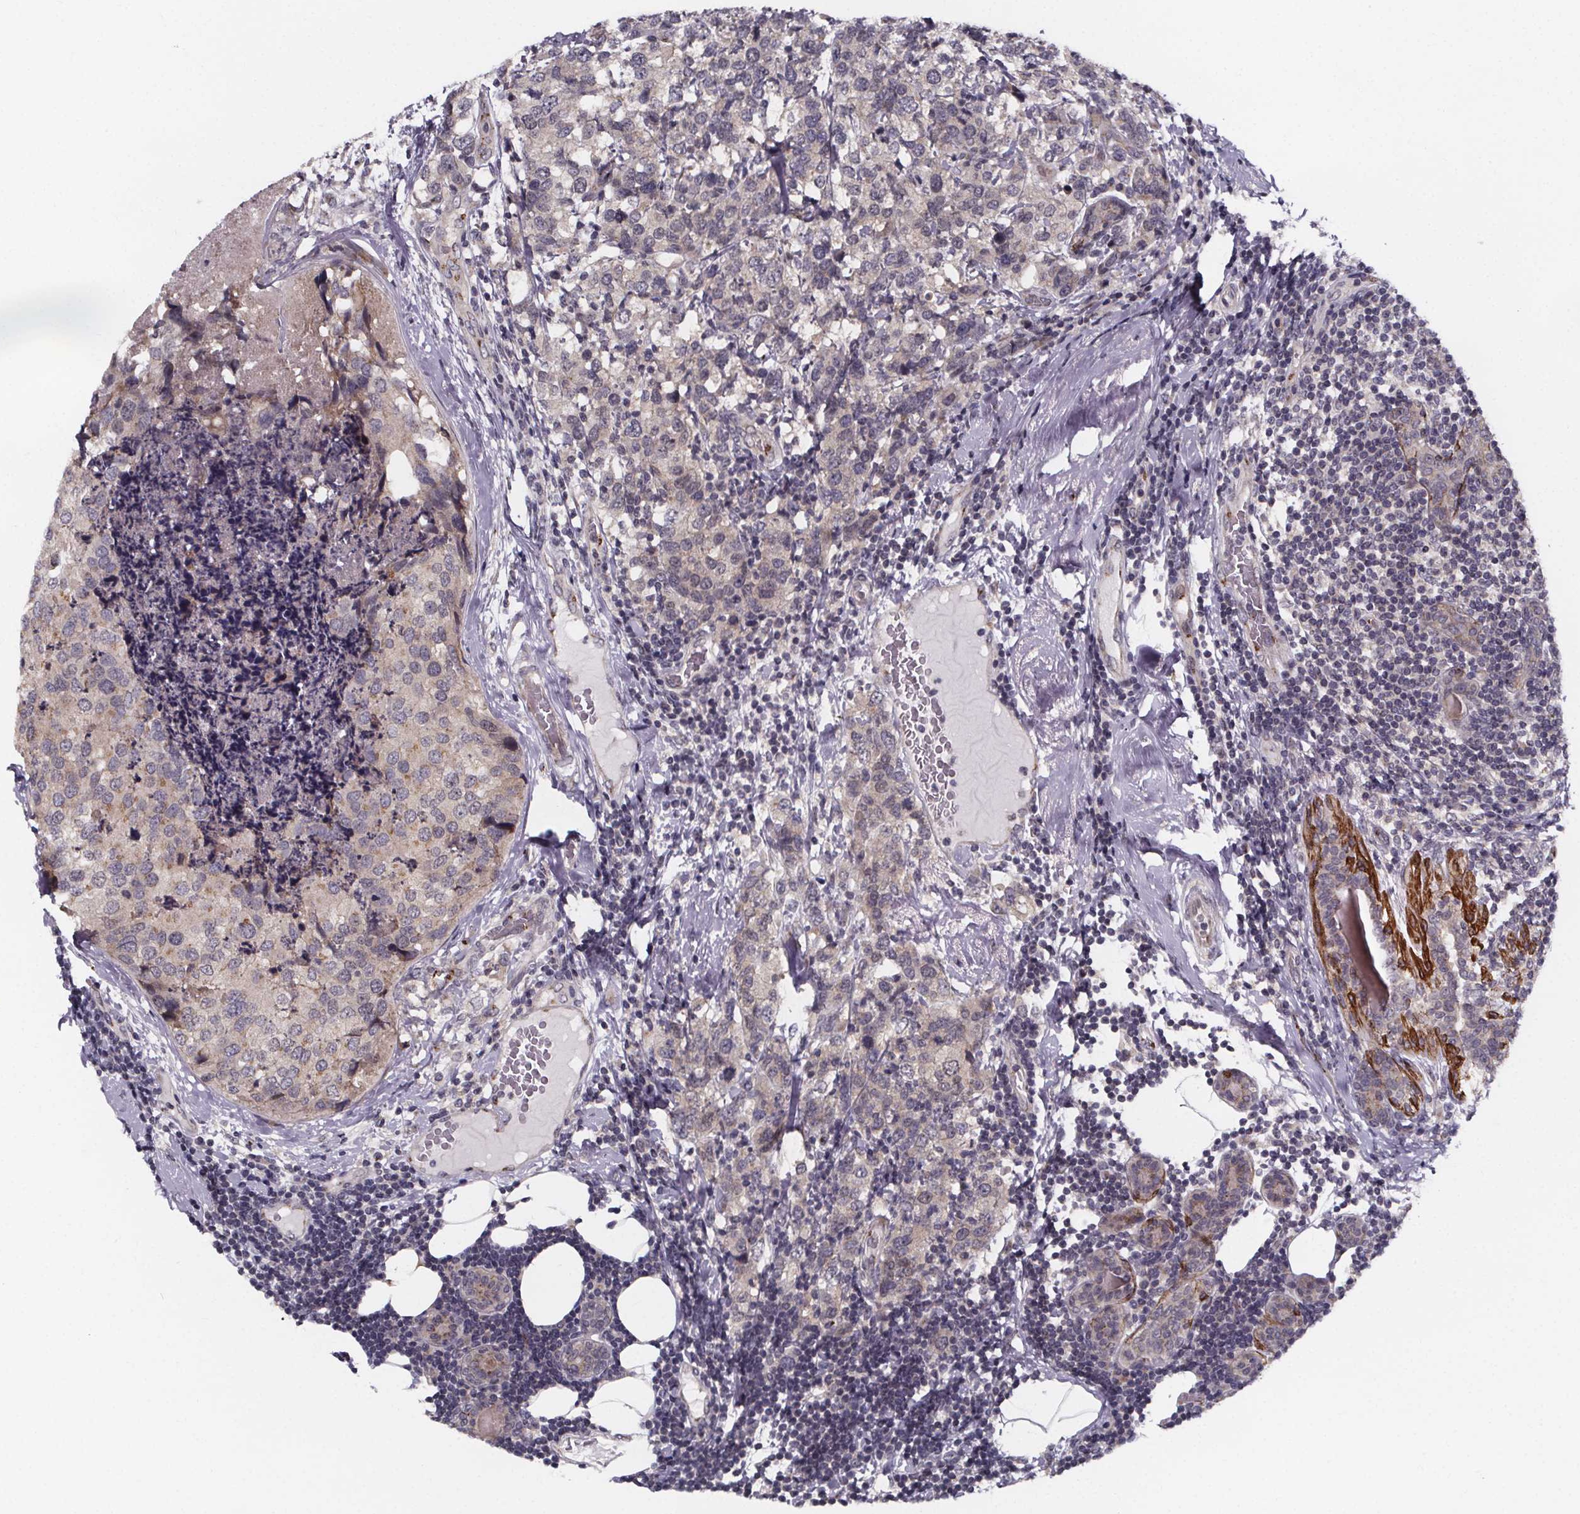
{"staining": {"intensity": "negative", "quantity": "none", "location": "none"}, "tissue": "breast cancer", "cell_type": "Tumor cells", "image_type": "cancer", "snomed": [{"axis": "morphology", "description": "Lobular carcinoma"}, {"axis": "topography", "description": "Breast"}], "caption": "High power microscopy micrograph of an IHC micrograph of breast cancer, revealing no significant positivity in tumor cells.", "gene": "NDST1", "patient": {"sex": "female", "age": 59}}